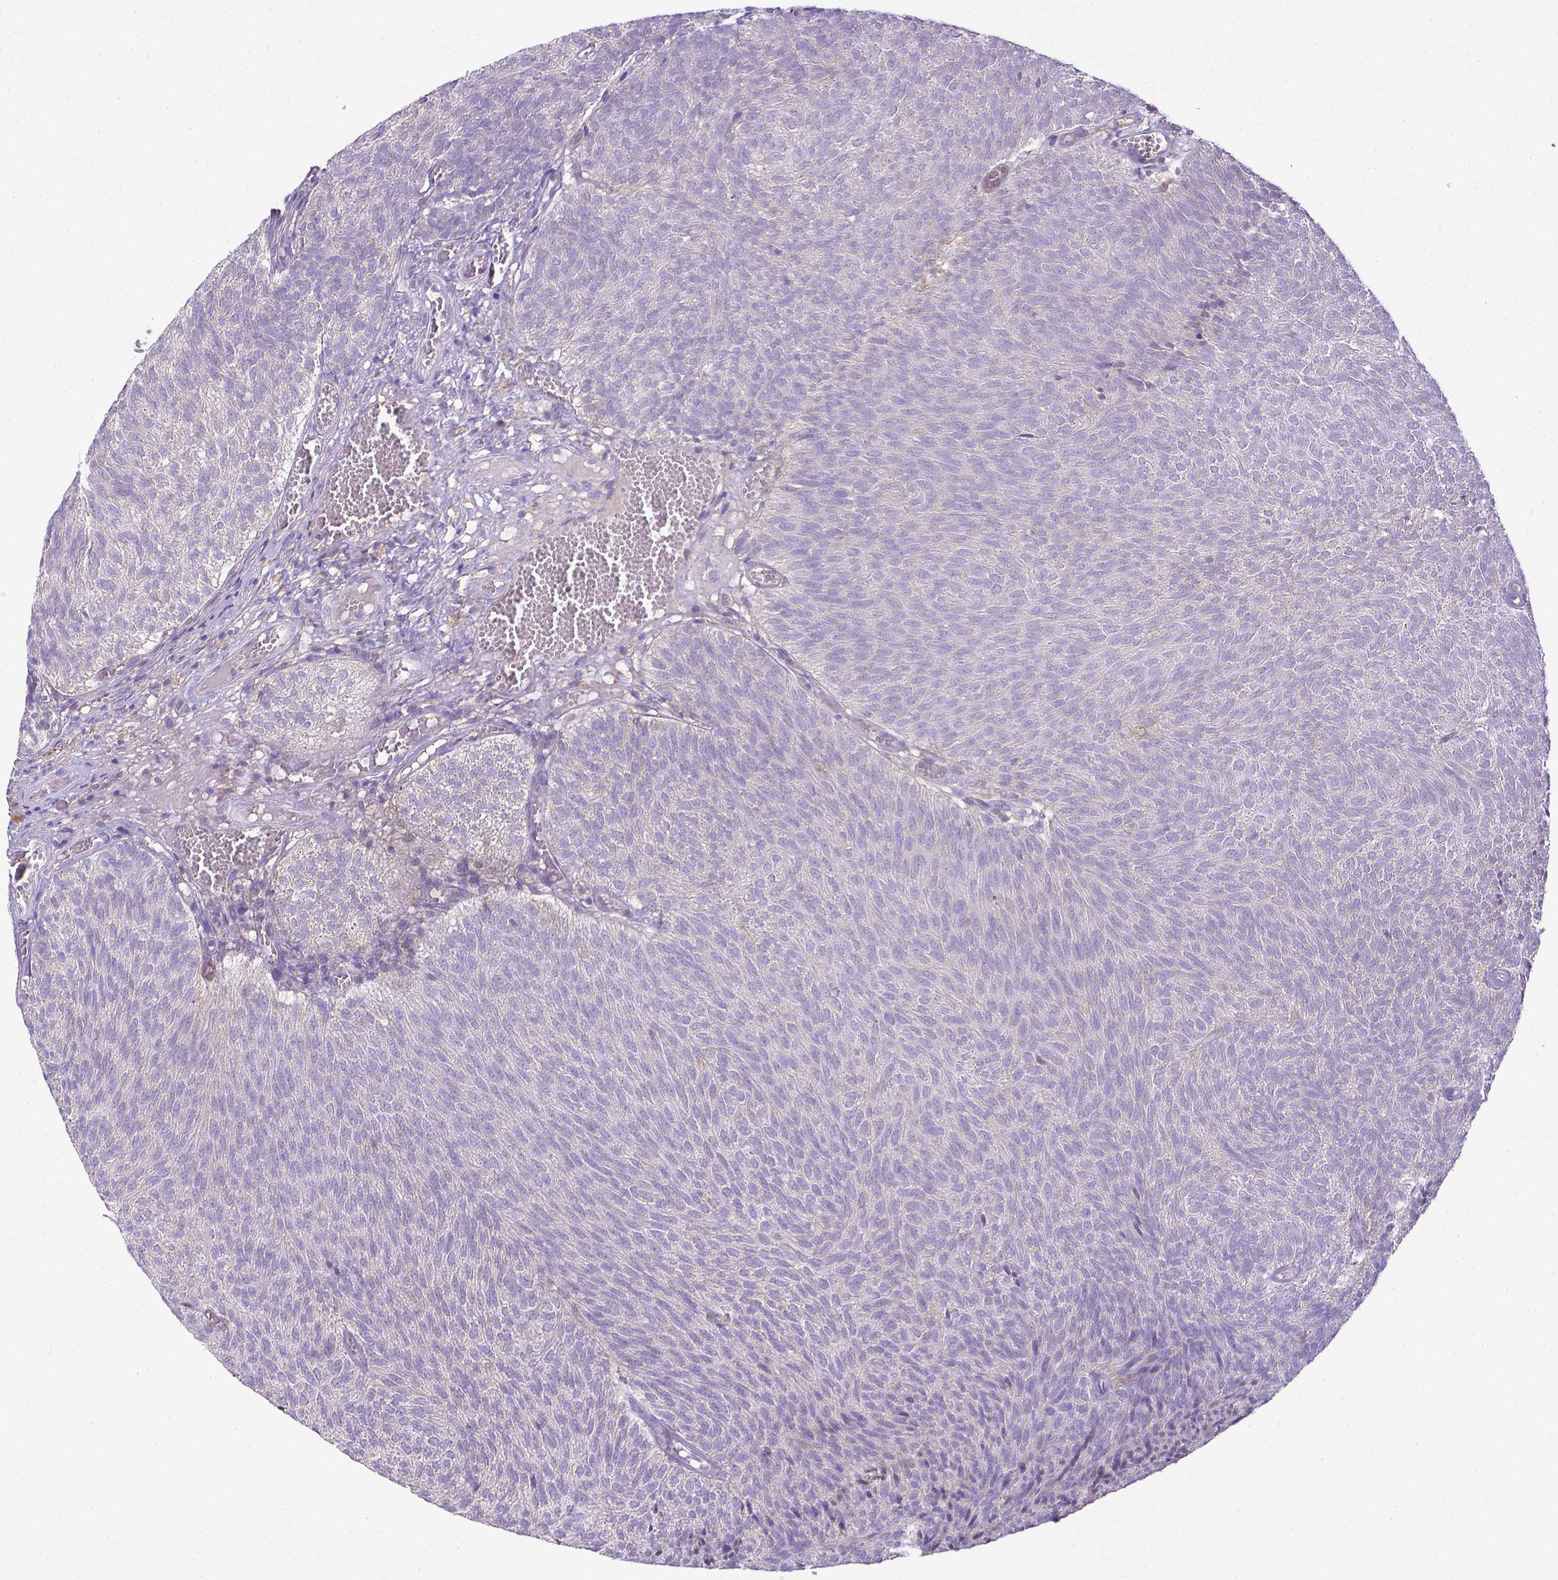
{"staining": {"intensity": "negative", "quantity": "none", "location": "none"}, "tissue": "urothelial cancer", "cell_type": "Tumor cells", "image_type": "cancer", "snomed": [{"axis": "morphology", "description": "Urothelial carcinoma, Low grade"}, {"axis": "topography", "description": "Urinary bladder"}], "caption": "Urothelial cancer was stained to show a protein in brown. There is no significant staining in tumor cells.", "gene": "CD40", "patient": {"sex": "male", "age": 77}}